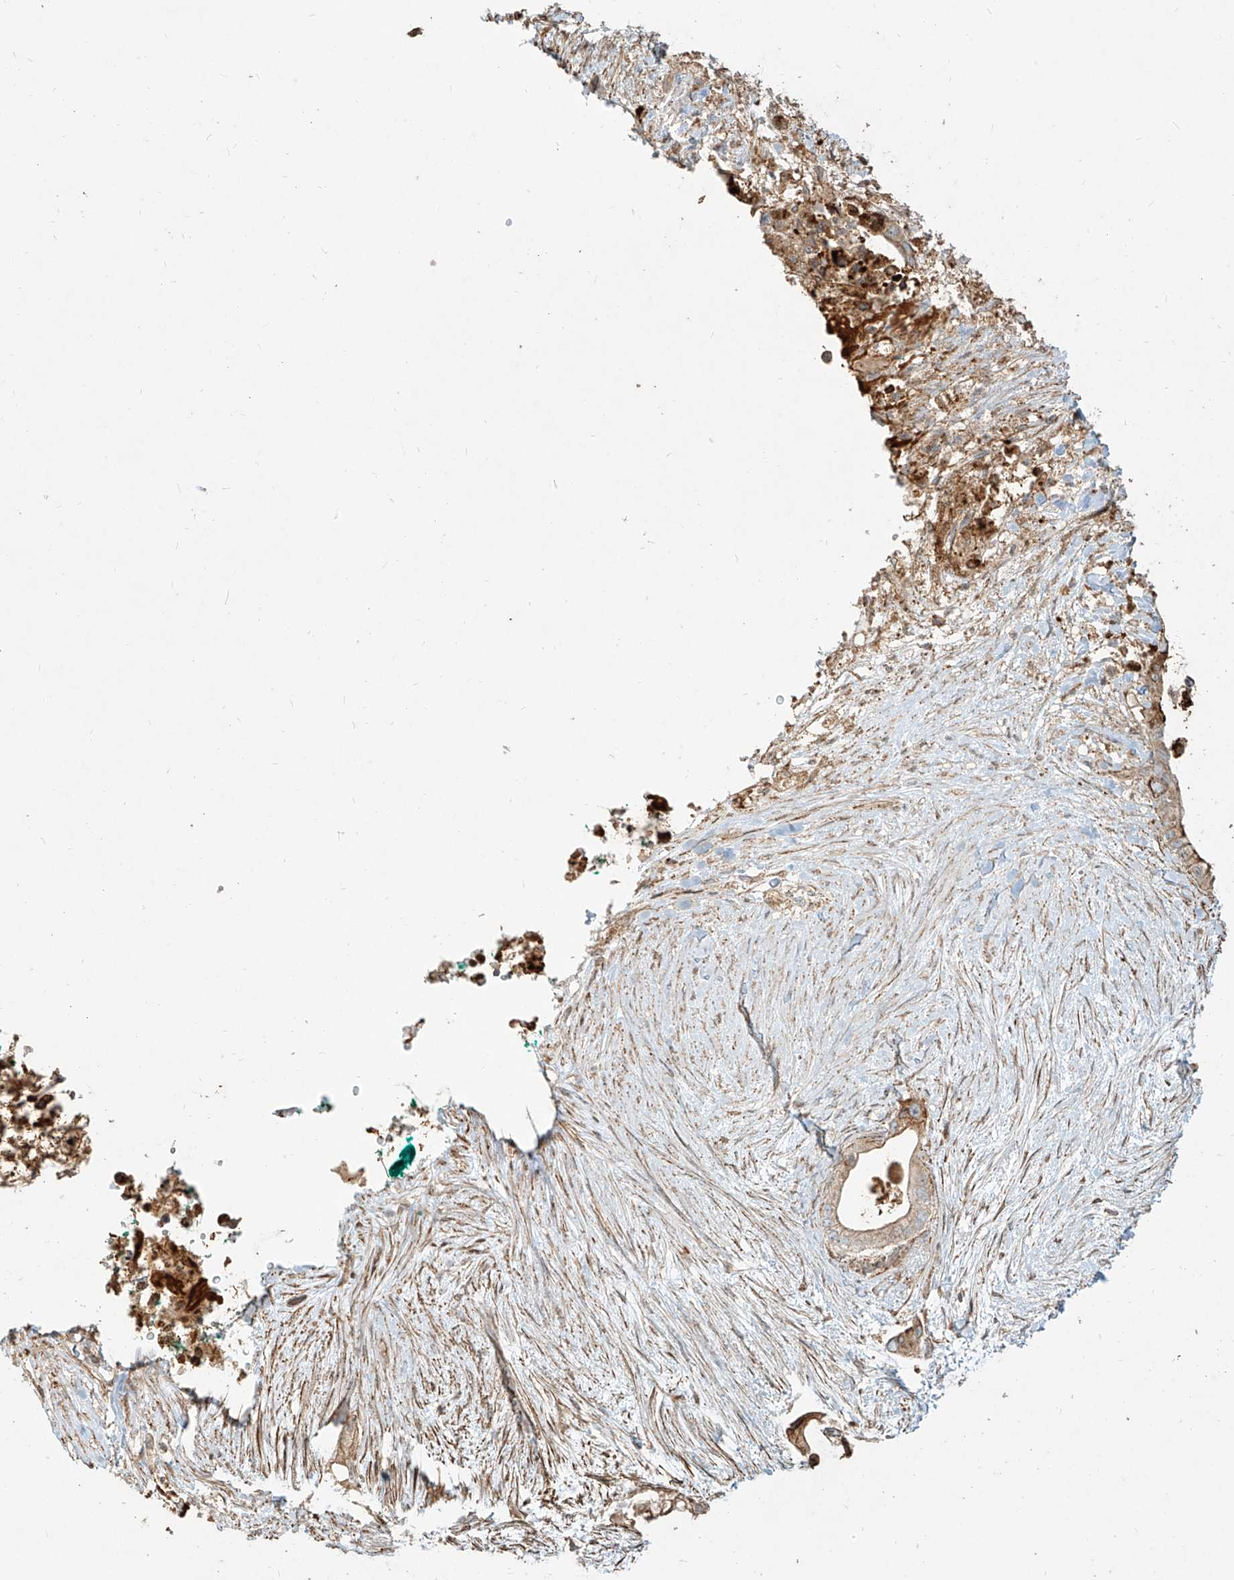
{"staining": {"intensity": "weak", "quantity": "25%-75%", "location": "cytoplasmic/membranous"}, "tissue": "pancreatic cancer", "cell_type": "Tumor cells", "image_type": "cancer", "snomed": [{"axis": "morphology", "description": "Adenocarcinoma, NOS"}, {"axis": "topography", "description": "Pancreas"}], "caption": "Protein staining by IHC shows weak cytoplasmic/membranous staining in approximately 25%-75% of tumor cells in adenocarcinoma (pancreatic).", "gene": "MTX2", "patient": {"sex": "male", "age": 53}}